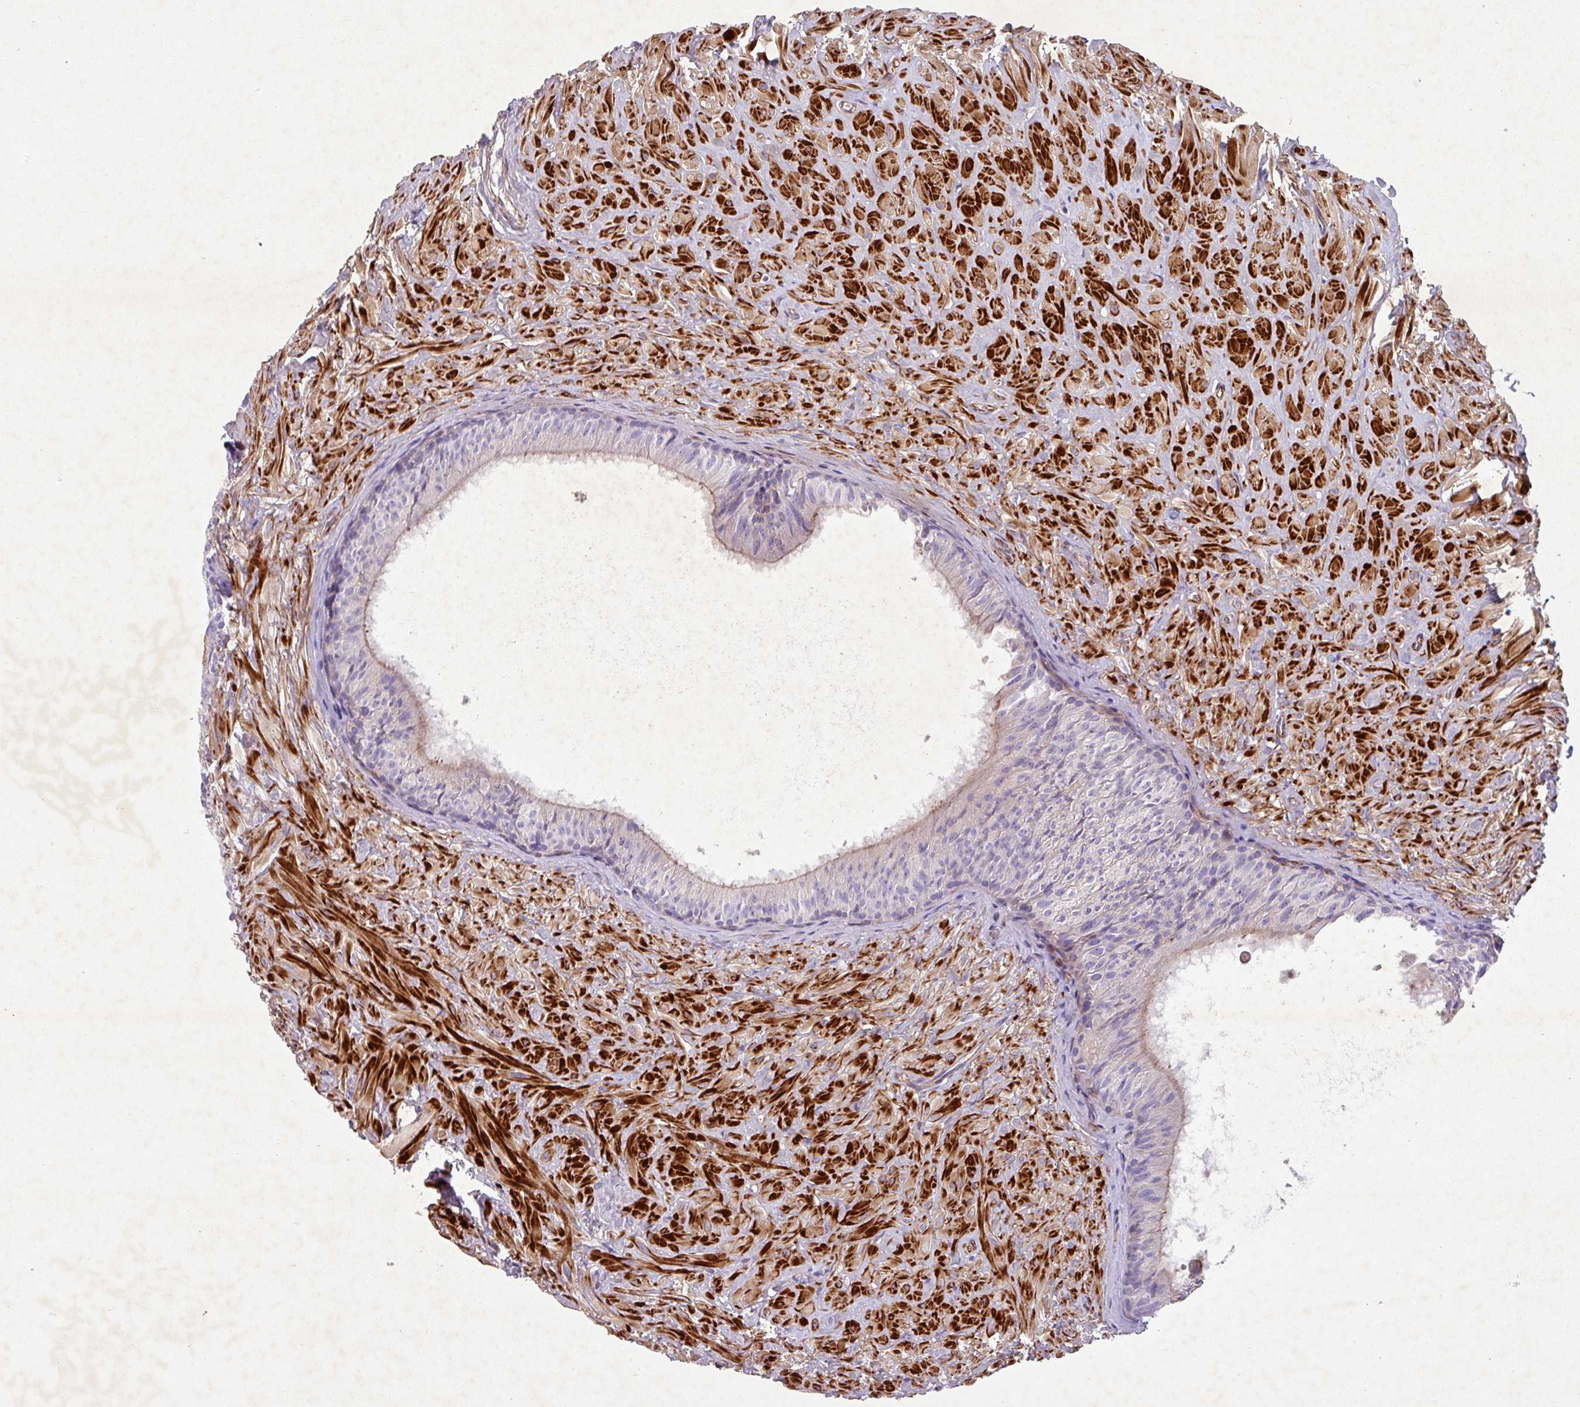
{"staining": {"intensity": "weak", "quantity": "25%-75%", "location": "cytoplasmic/membranous"}, "tissue": "epididymis", "cell_type": "Glandular cells", "image_type": "normal", "snomed": [{"axis": "morphology", "description": "Normal tissue, NOS"}, {"axis": "topography", "description": "Epididymis"}], "caption": "This image reveals benign epididymis stained with immunohistochemistry (IHC) to label a protein in brown. The cytoplasmic/membranous of glandular cells show weak positivity for the protein. Nuclei are counter-stained blue.", "gene": "ATP2C2", "patient": {"sex": "male", "age": 30}}